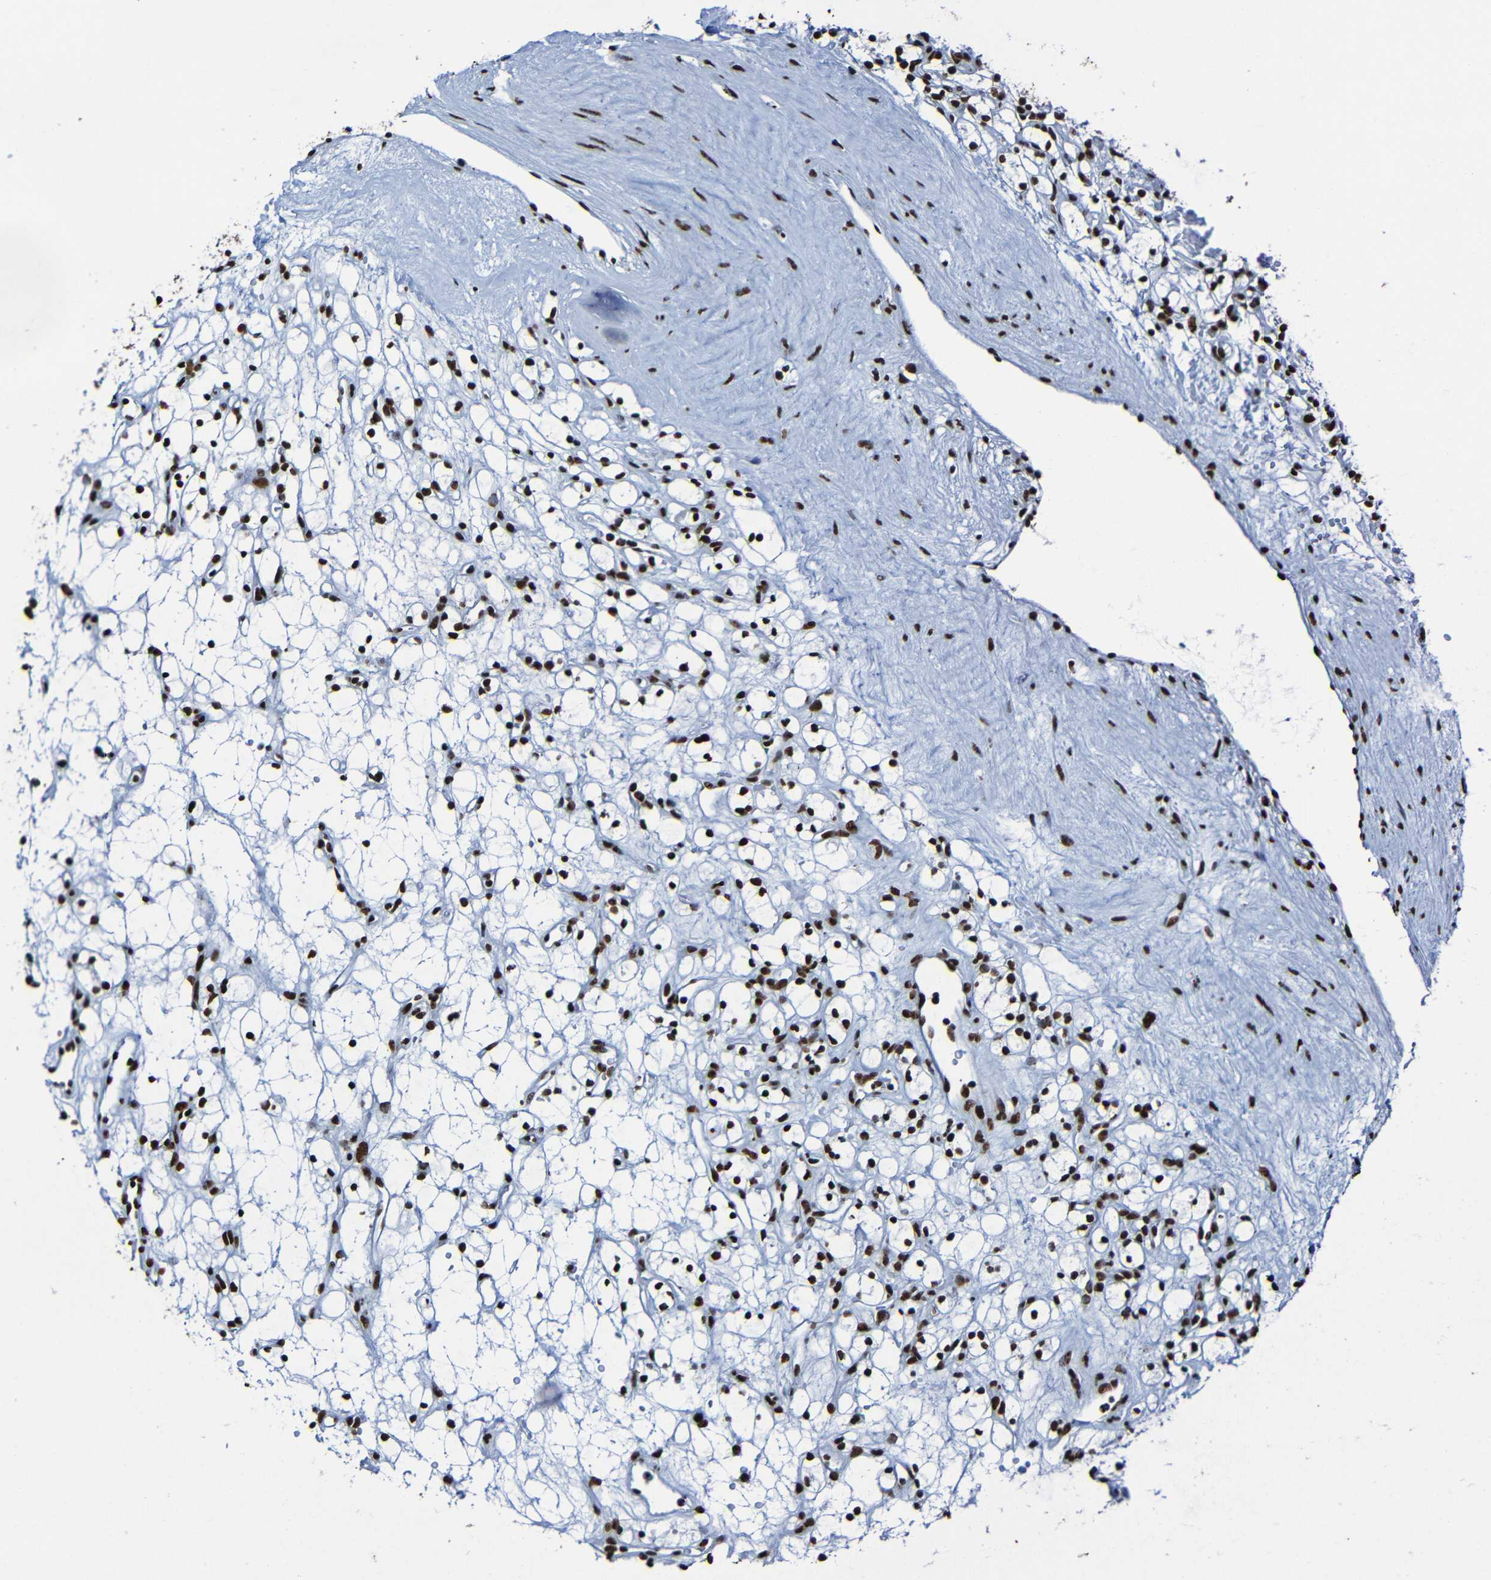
{"staining": {"intensity": "strong", "quantity": ">75%", "location": "nuclear"}, "tissue": "renal cancer", "cell_type": "Tumor cells", "image_type": "cancer", "snomed": [{"axis": "morphology", "description": "Adenocarcinoma, NOS"}, {"axis": "topography", "description": "Kidney"}], "caption": "Brown immunohistochemical staining in renal adenocarcinoma reveals strong nuclear expression in about >75% of tumor cells. Immunohistochemistry (ihc) stains the protein of interest in brown and the nuclei are stained blue.", "gene": "SRSF3", "patient": {"sex": "female", "age": 60}}